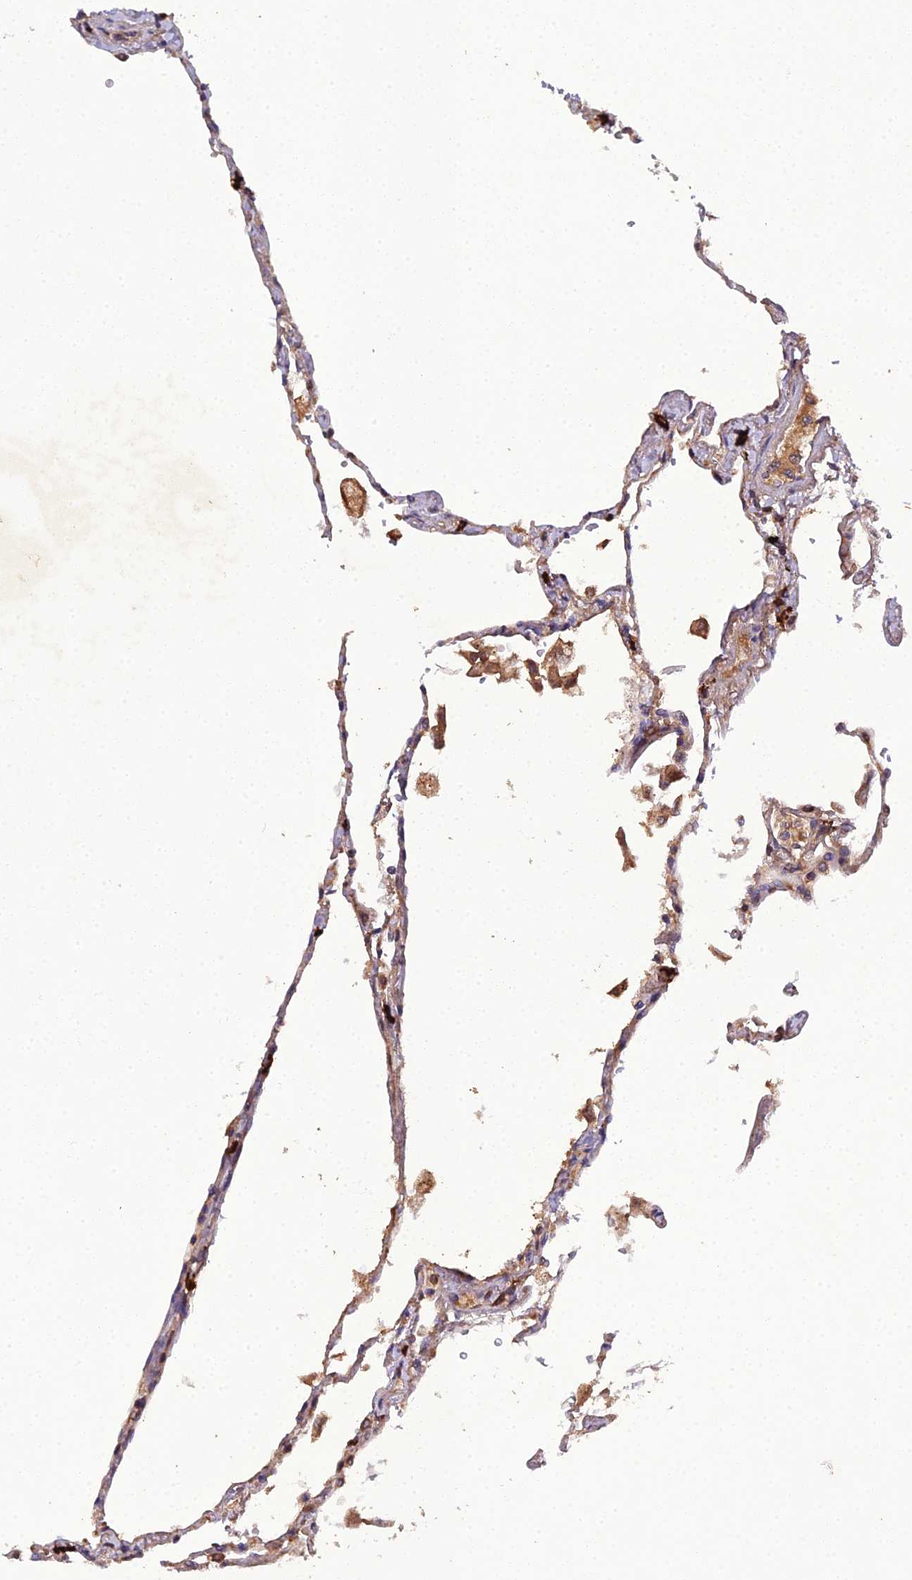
{"staining": {"intensity": "weak", "quantity": "<25%", "location": "cytoplasmic/membranous"}, "tissue": "lung", "cell_type": "Alveolar cells", "image_type": "normal", "snomed": [{"axis": "morphology", "description": "Normal tissue, NOS"}, {"axis": "topography", "description": "Lung"}], "caption": "Alveolar cells show no significant protein positivity in normal lung. The staining was performed using DAB (3,3'-diaminobenzidine) to visualize the protein expression in brown, while the nuclei were stained in blue with hematoxylin (Magnification: 20x).", "gene": "TMEM258", "patient": {"sex": "female", "age": 67}}